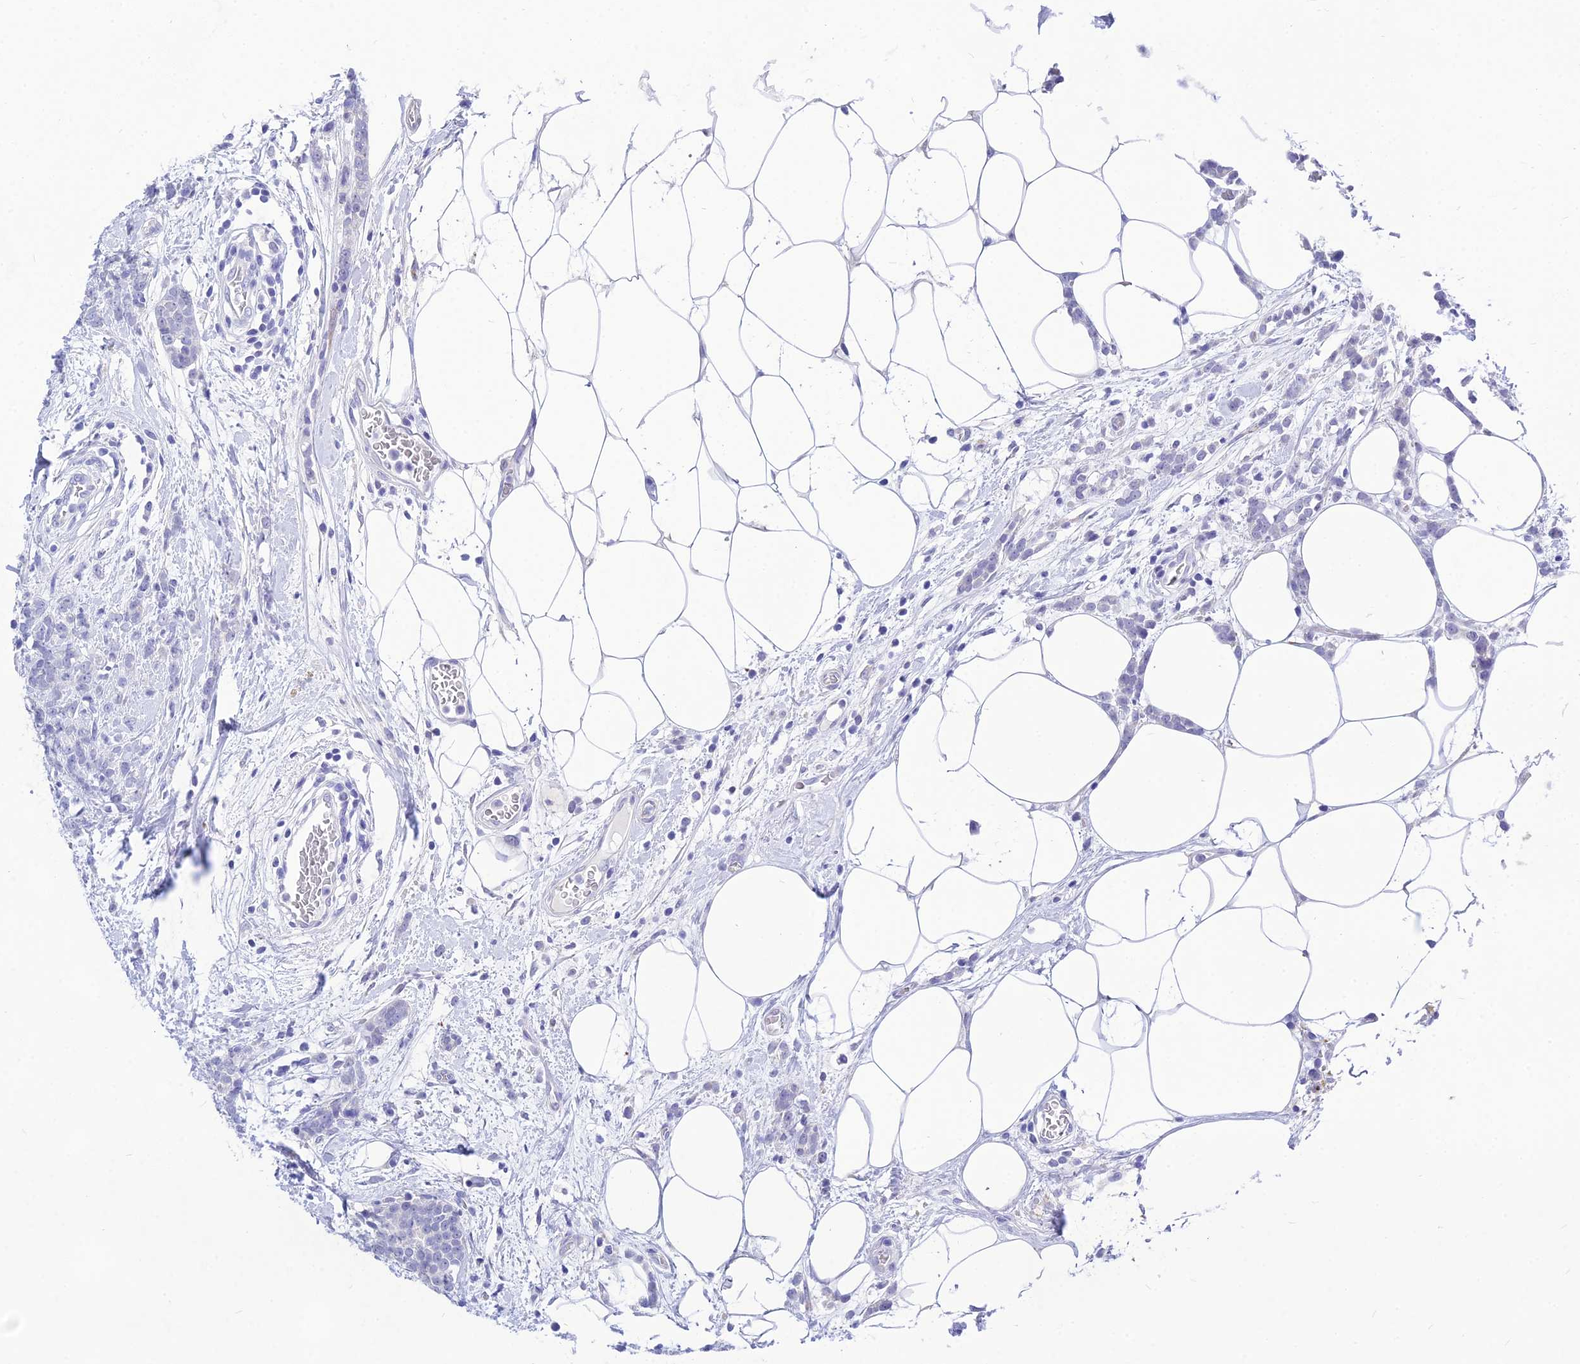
{"staining": {"intensity": "negative", "quantity": "none", "location": "none"}, "tissue": "breast cancer", "cell_type": "Tumor cells", "image_type": "cancer", "snomed": [{"axis": "morphology", "description": "Lobular carcinoma"}, {"axis": "topography", "description": "Breast"}], "caption": "The photomicrograph displays no staining of tumor cells in breast cancer.", "gene": "DEFB107A", "patient": {"sex": "female", "age": 58}}